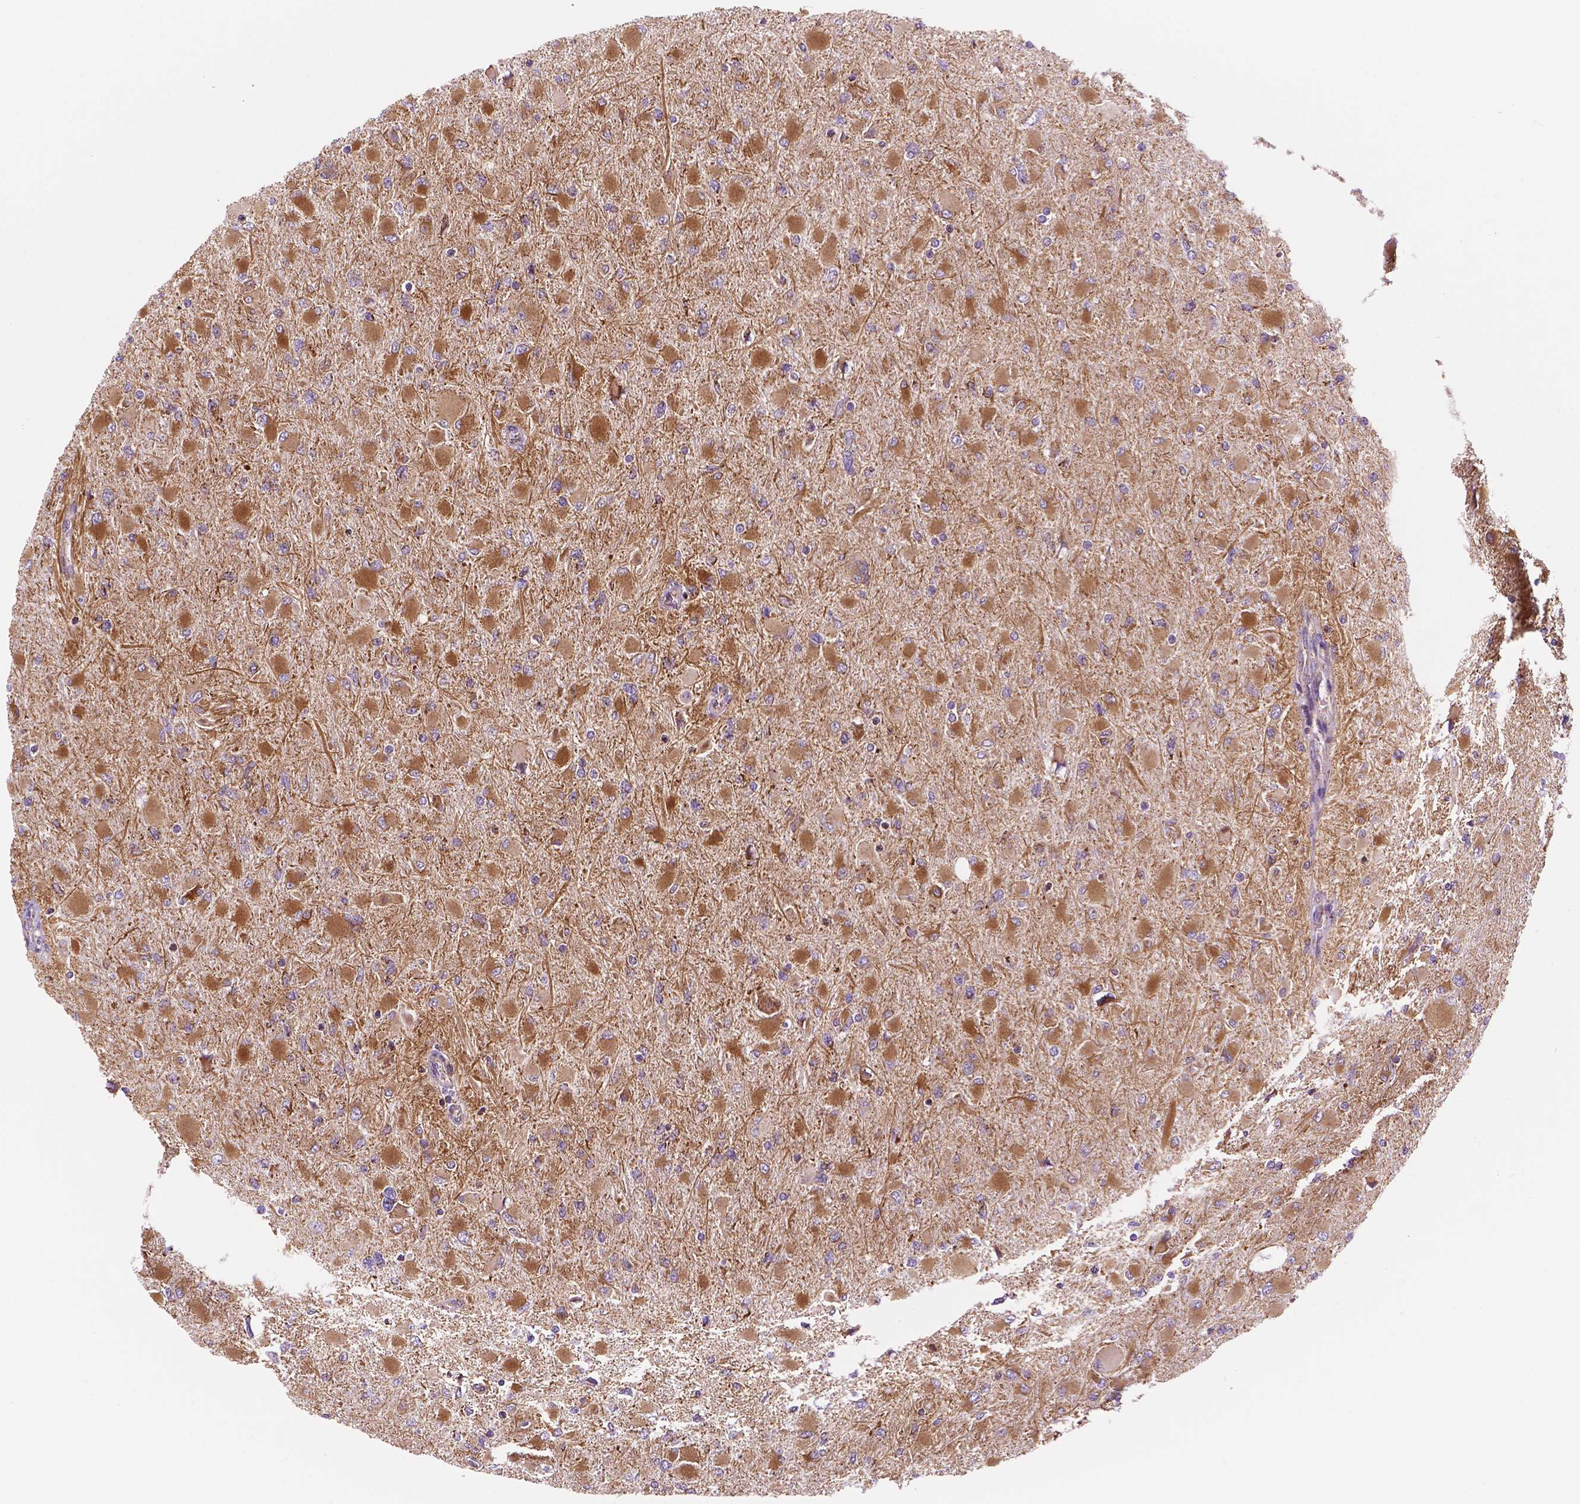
{"staining": {"intensity": "moderate", "quantity": ">75%", "location": "cytoplasmic/membranous"}, "tissue": "glioma", "cell_type": "Tumor cells", "image_type": "cancer", "snomed": [{"axis": "morphology", "description": "Glioma, malignant, High grade"}, {"axis": "topography", "description": "Cerebral cortex"}], "caption": "DAB immunohistochemical staining of human glioma exhibits moderate cytoplasmic/membranous protein positivity in approximately >75% of tumor cells.", "gene": "GEMIN4", "patient": {"sex": "female", "age": 36}}